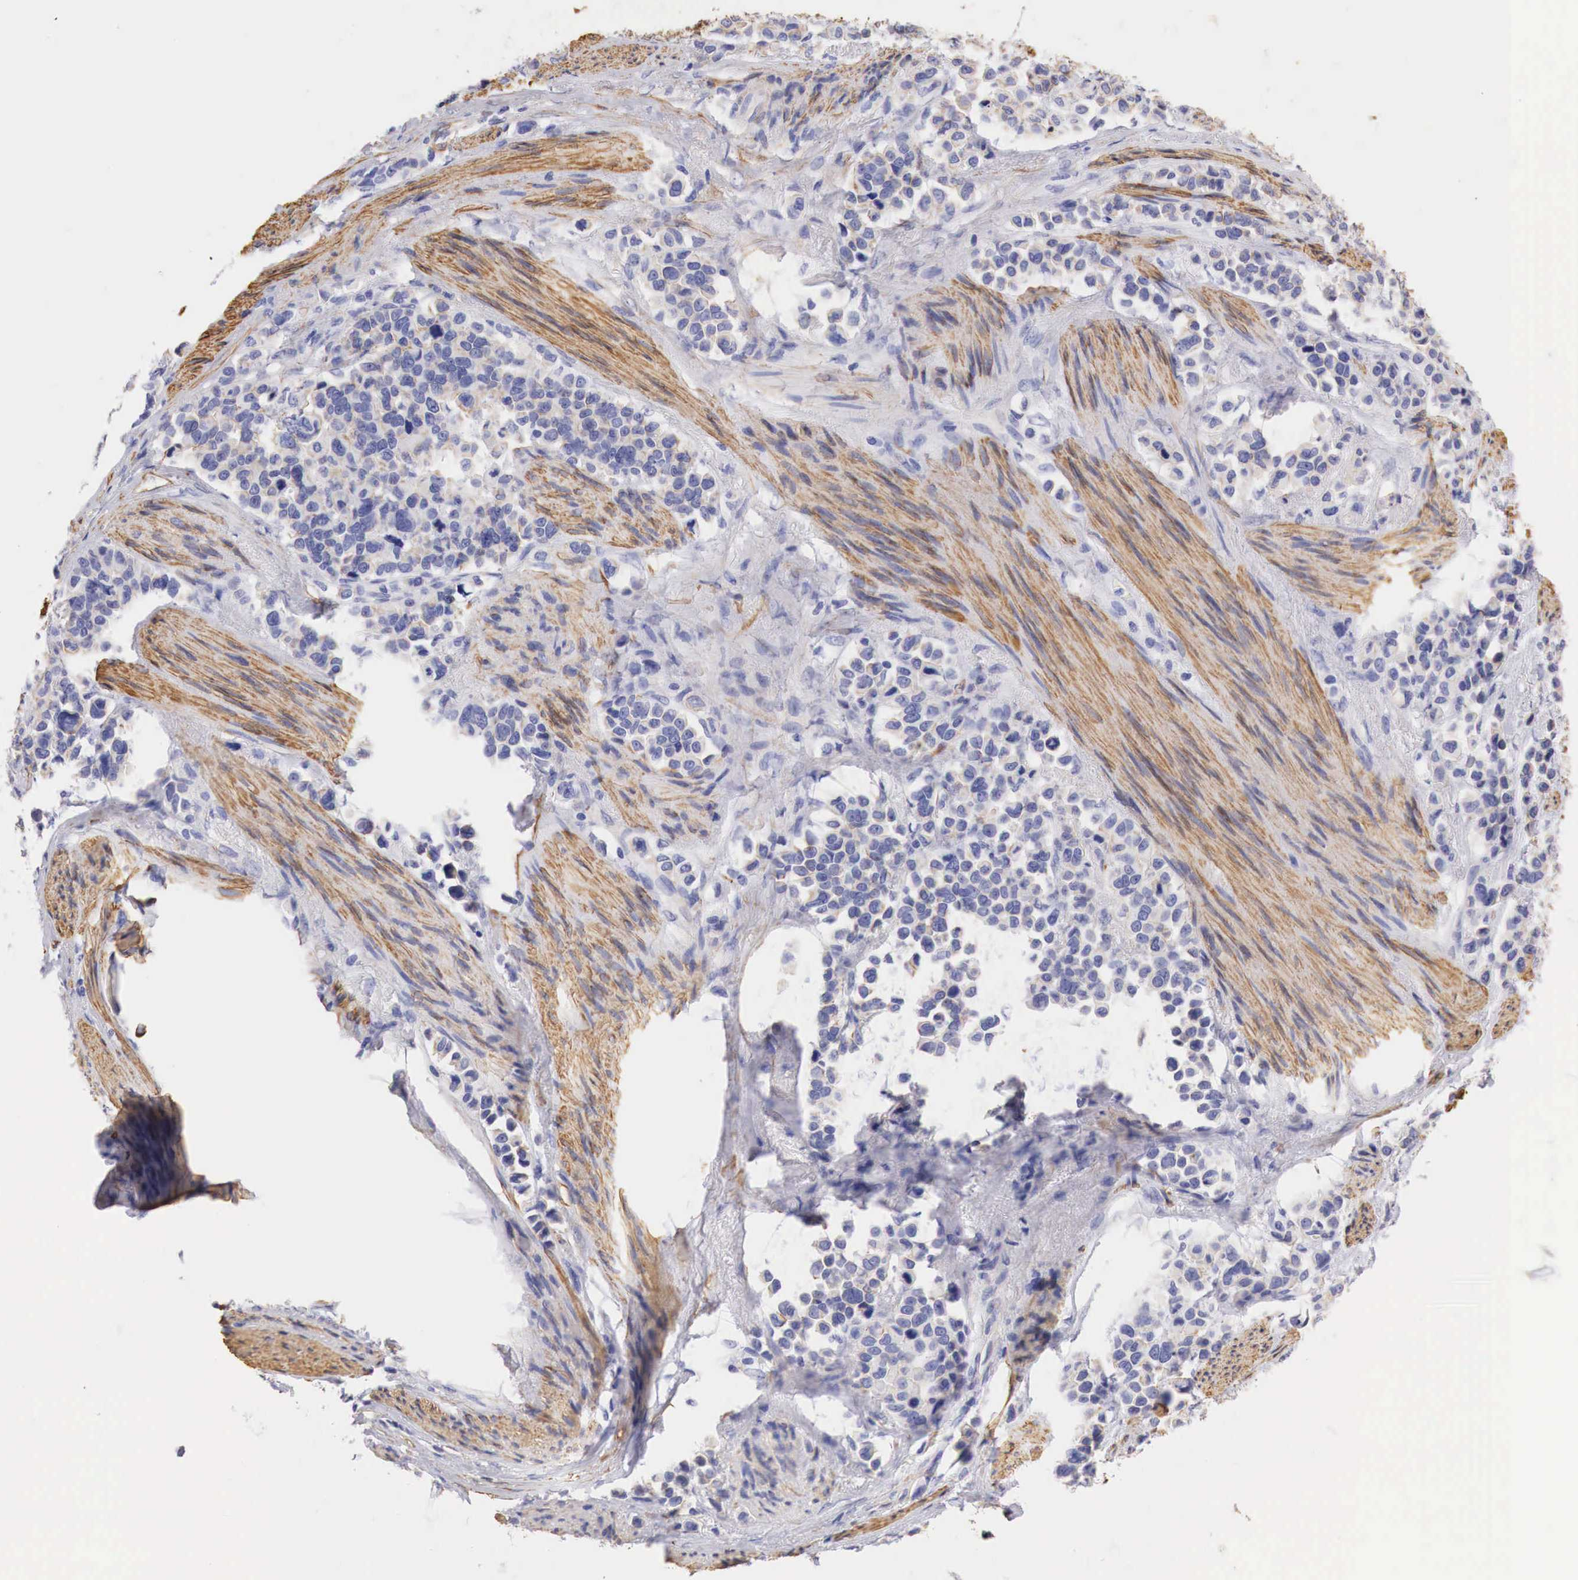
{"staining": {"intensity": "negative", "quantity": "none", "location": "none"}, "tissue": "stomach cancer", "cell_type": "Tumor cells", "image_type": "cancer", "snomed": [{"axis": "morphology", "description": "Adenocarcinoma, NOS"}, {"axis": "topography", "description": "Stomach, upper"}], "caption": "Immunohistochemical staining of human stomach cancer (adenocarcinoma) demonstrates no significant staining in tumor cells. The staining is performed using DAB (3,3'-diaminobenzidine) brown chromogen with nuclei counter-stained in using hematoxylin.", "gene": "TPM1", "patient": {"sex": "male", "age": 71}}